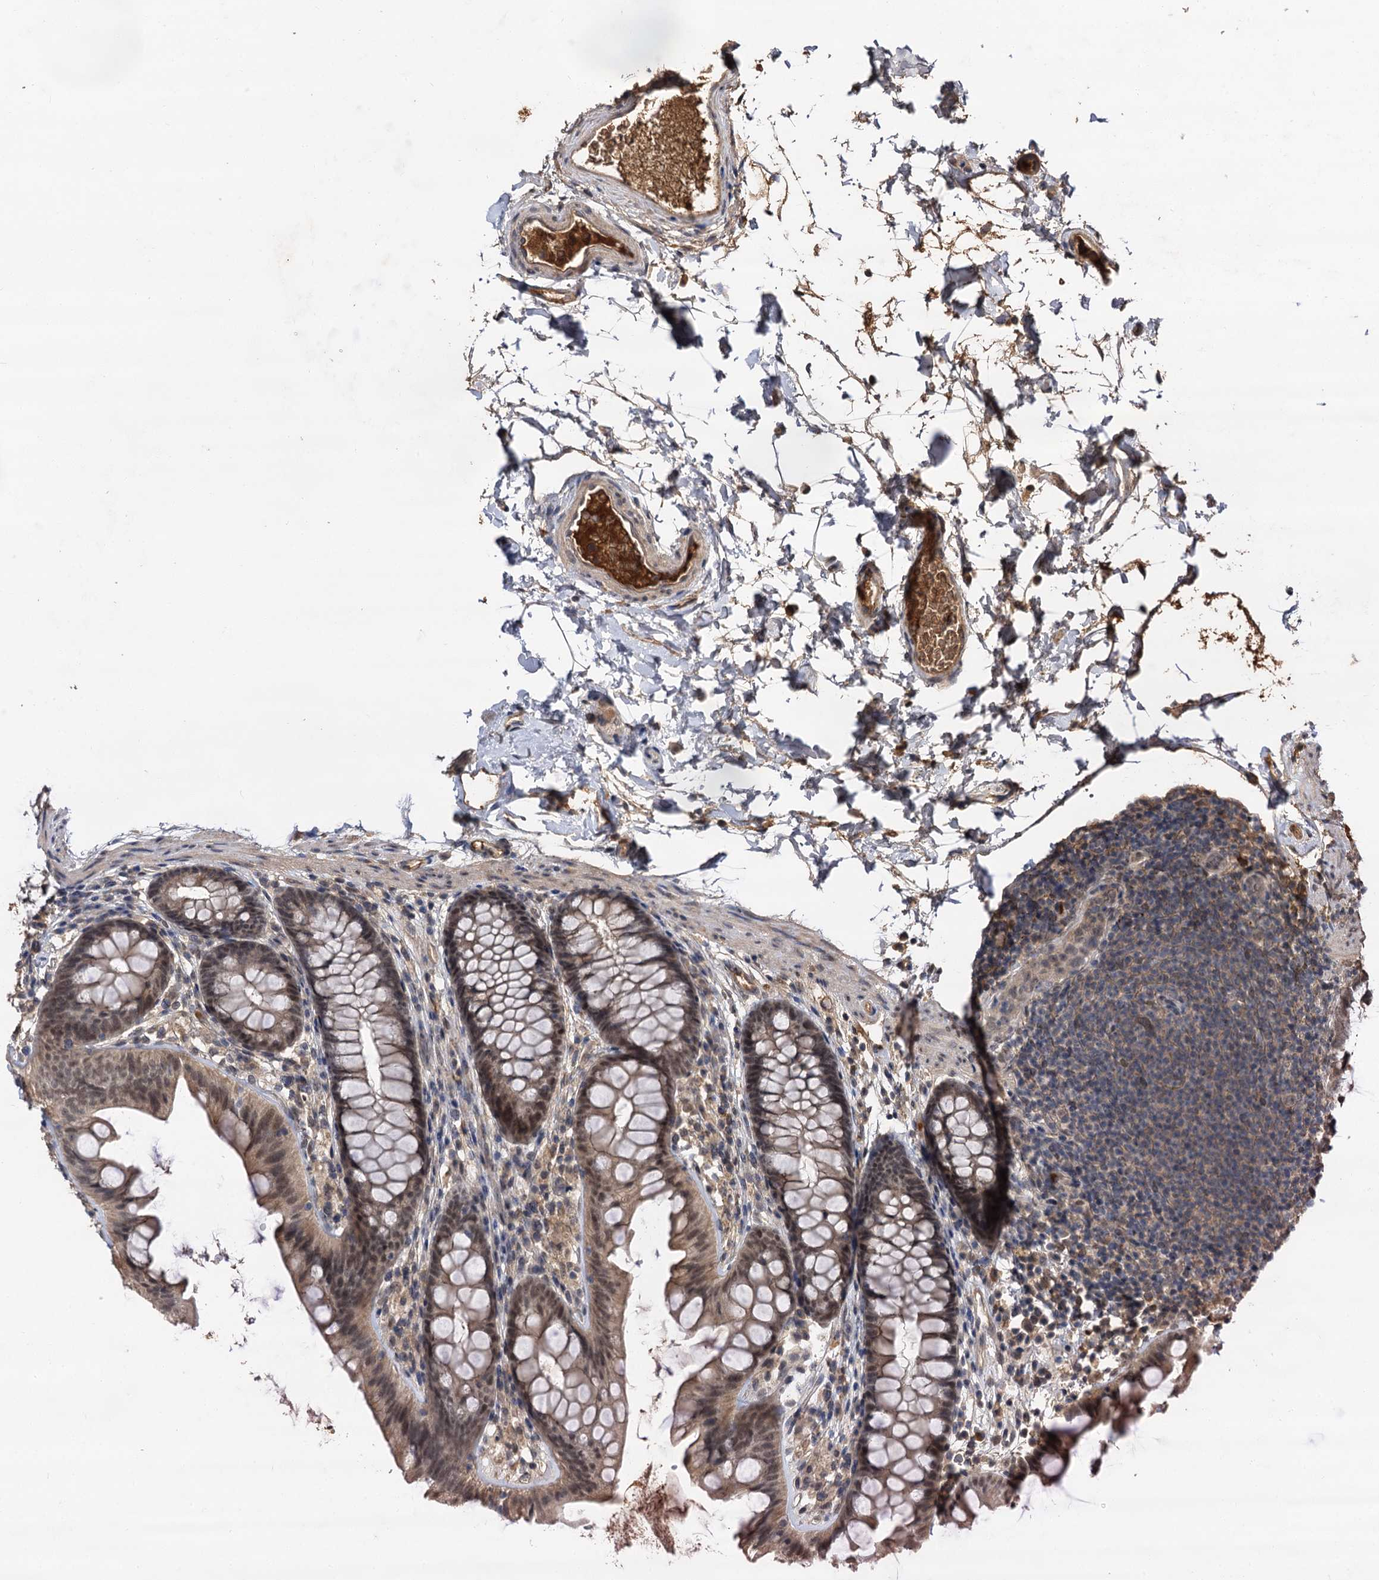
{"staining": {"intensity": "moderate", "quantity": ">75%", "location": "cytoplasmic/membranous,nuclear"}, "tissue": "colon", "cell_type": "Endothelial cells", "image_type": "normal", "snomed": [{"axis": "morphology", "description": "Normal tissue, NOS"}, {"axis": "topography", "description": "Colon"}], "caption": "Immunohistochemistry (IHC) of unremarkable human colon reveals medium levels of moderate cytoplasmic/membranous,nuclear expression in approximately >75% of endothelial cells. Immunohistochemistry (IHC) stains the protein in brown and the nuclei are stained blue.", "gene": "MBD6", "patient": {"sex": "female", "age": 62}}